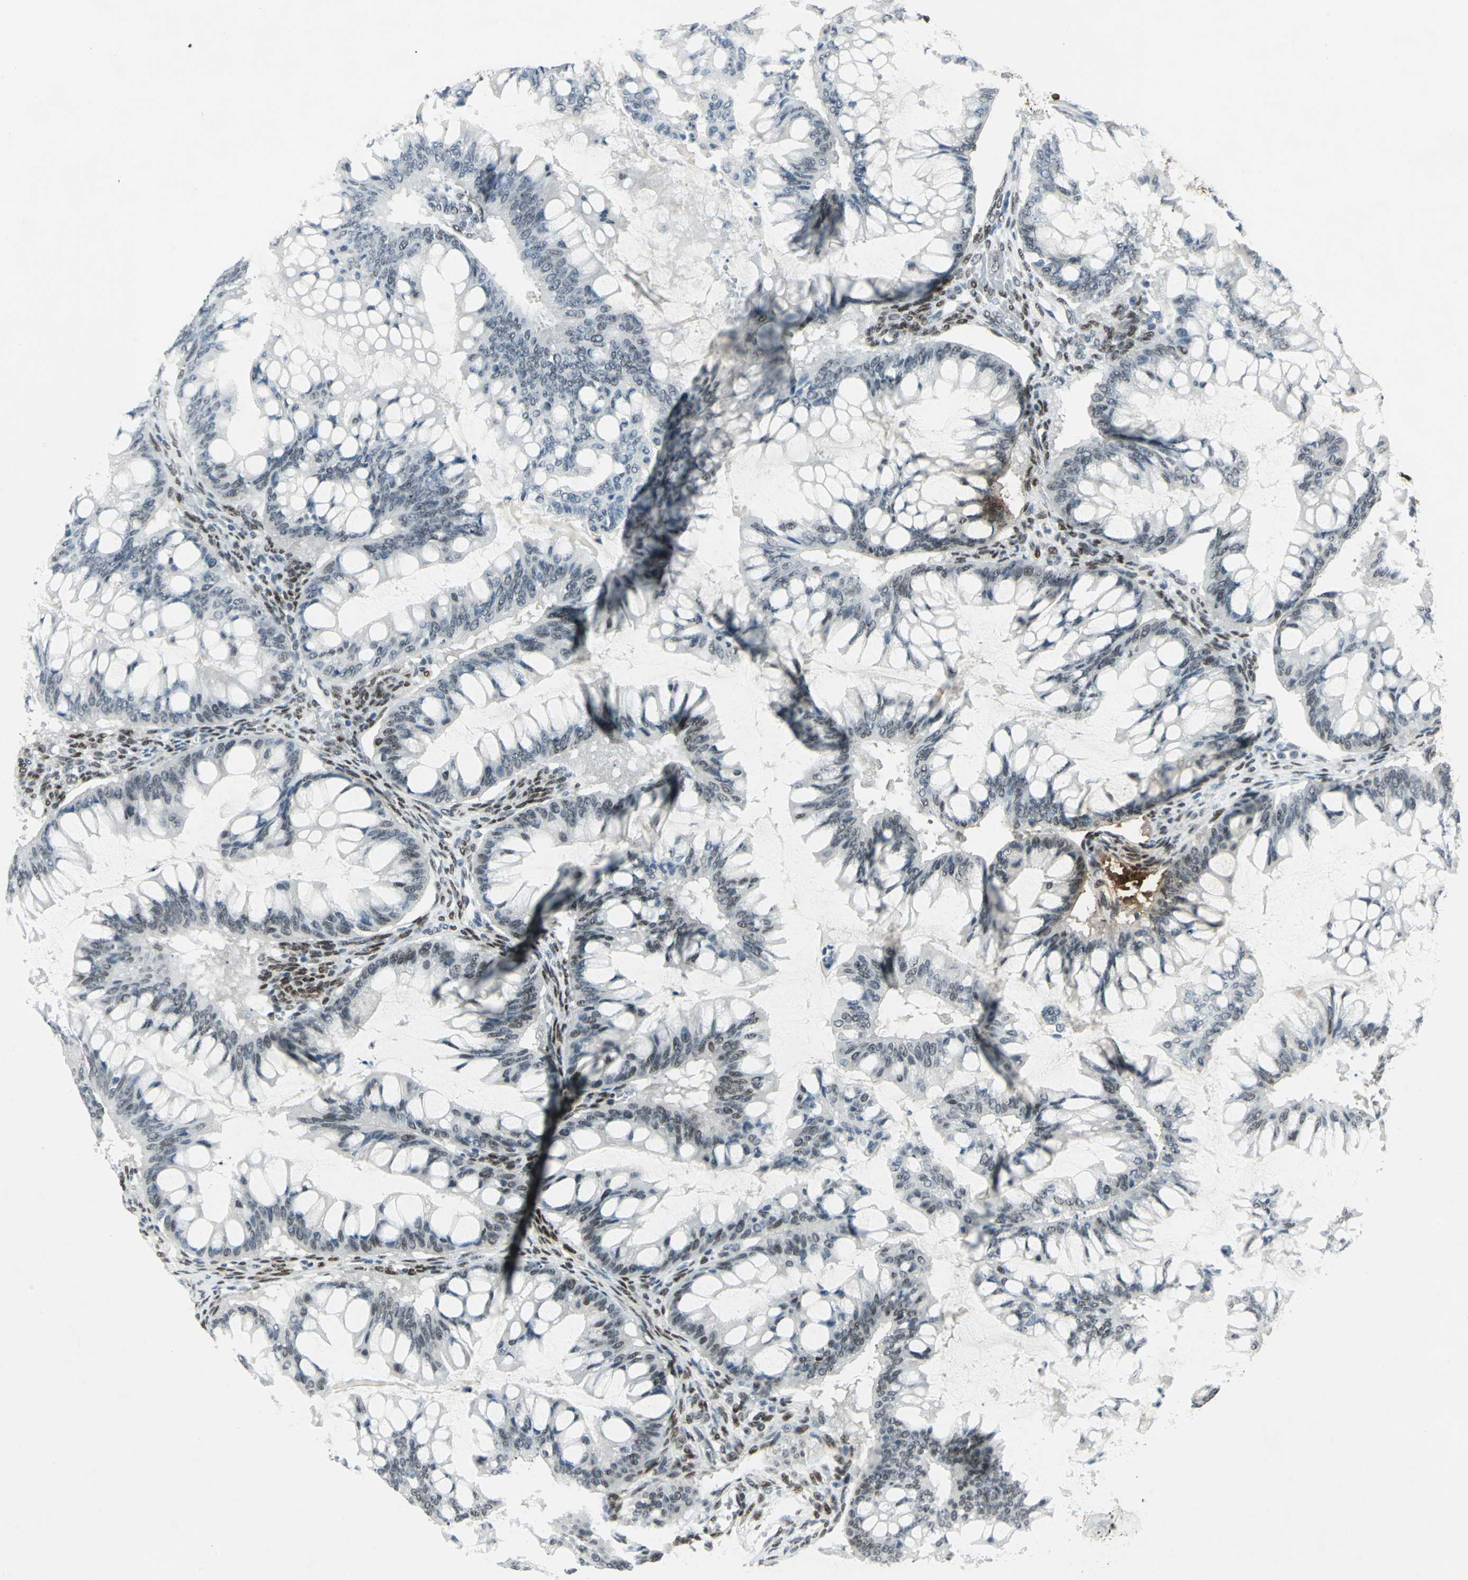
{"staining": {"intensity": "negative", "quantity": "none", "location": "none"}, "tissue": "ovarian cancer", "cell_type": "Tumor cells", "image_type": "cancer", "snomed": [{"axis": "morphology", "description": "Cystadenocarcinoma, mucinous, NOS"}, {"axis": "topography", "description": "Ovary"}], "caption": "Tumor cells show no significant protein expression in ovarian cancer (mucinous cystadenocarcinoma).", "gene": "MEIS2", "patient": {"sex": "female", "age": 73}}